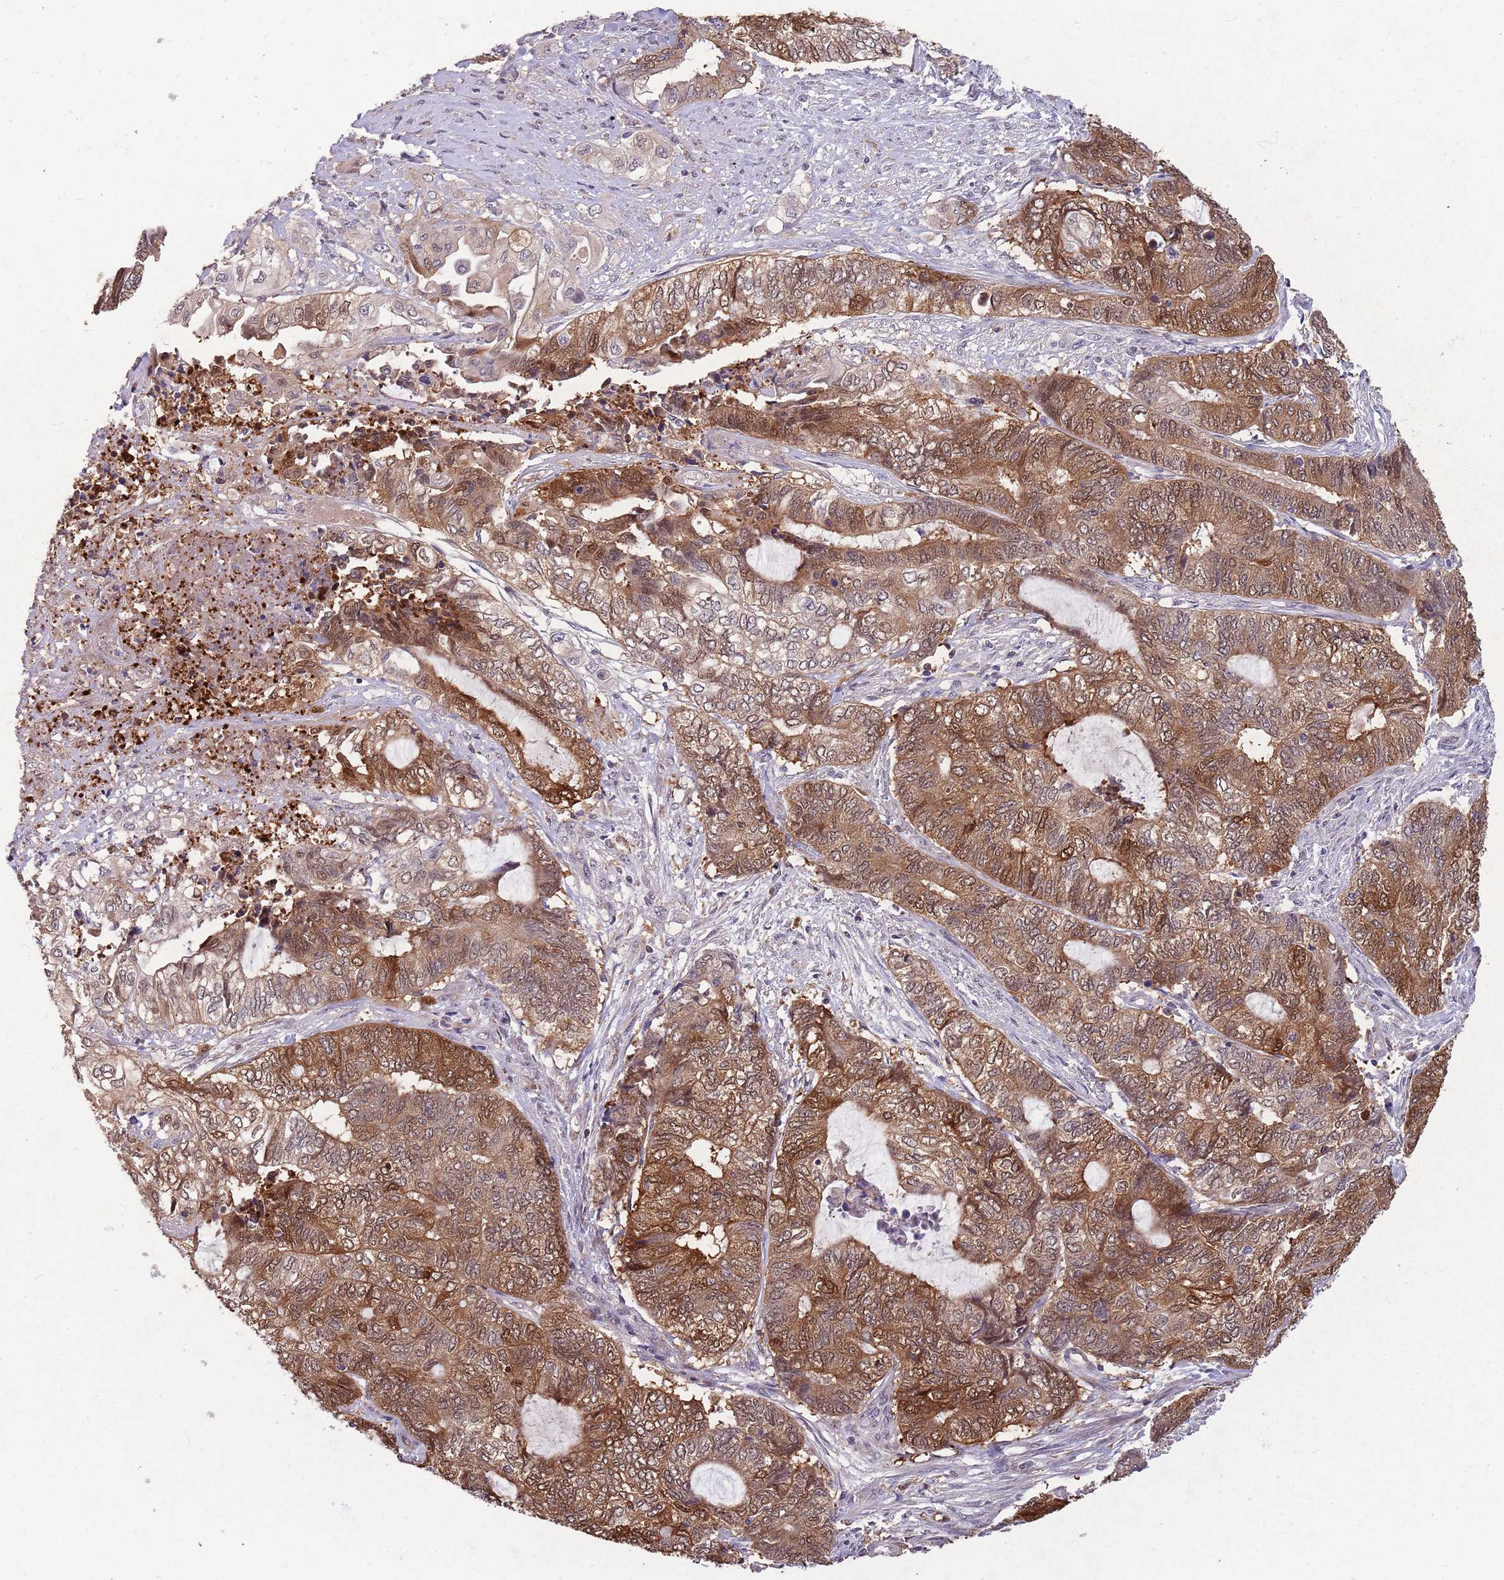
{"staining": {"intensity": "moderate", "quantity": ">75%", "location": "cytoplasmic/membranous,nuclear"}, "tissue": "endometrial cancer", "cell_type": "Tumor cells", "image_type": "cancer", "snomed": [{"axis": "morphology", "description": "Adenocarcinoma, NOS"}, {"axis": "topography", "description": "Uterus"}, {"axis": "topography", "description": "Endometrium"}], "caption": "Human endometrial cancer (adenocarcinoma) stained for a protein (brown) displays moderate cytoplasmic/membranous and nuclear positive staining in approximately >75% of tumor cells.", "gene": "ZNF639", "patient": {"sex": "female", "age": 70}}